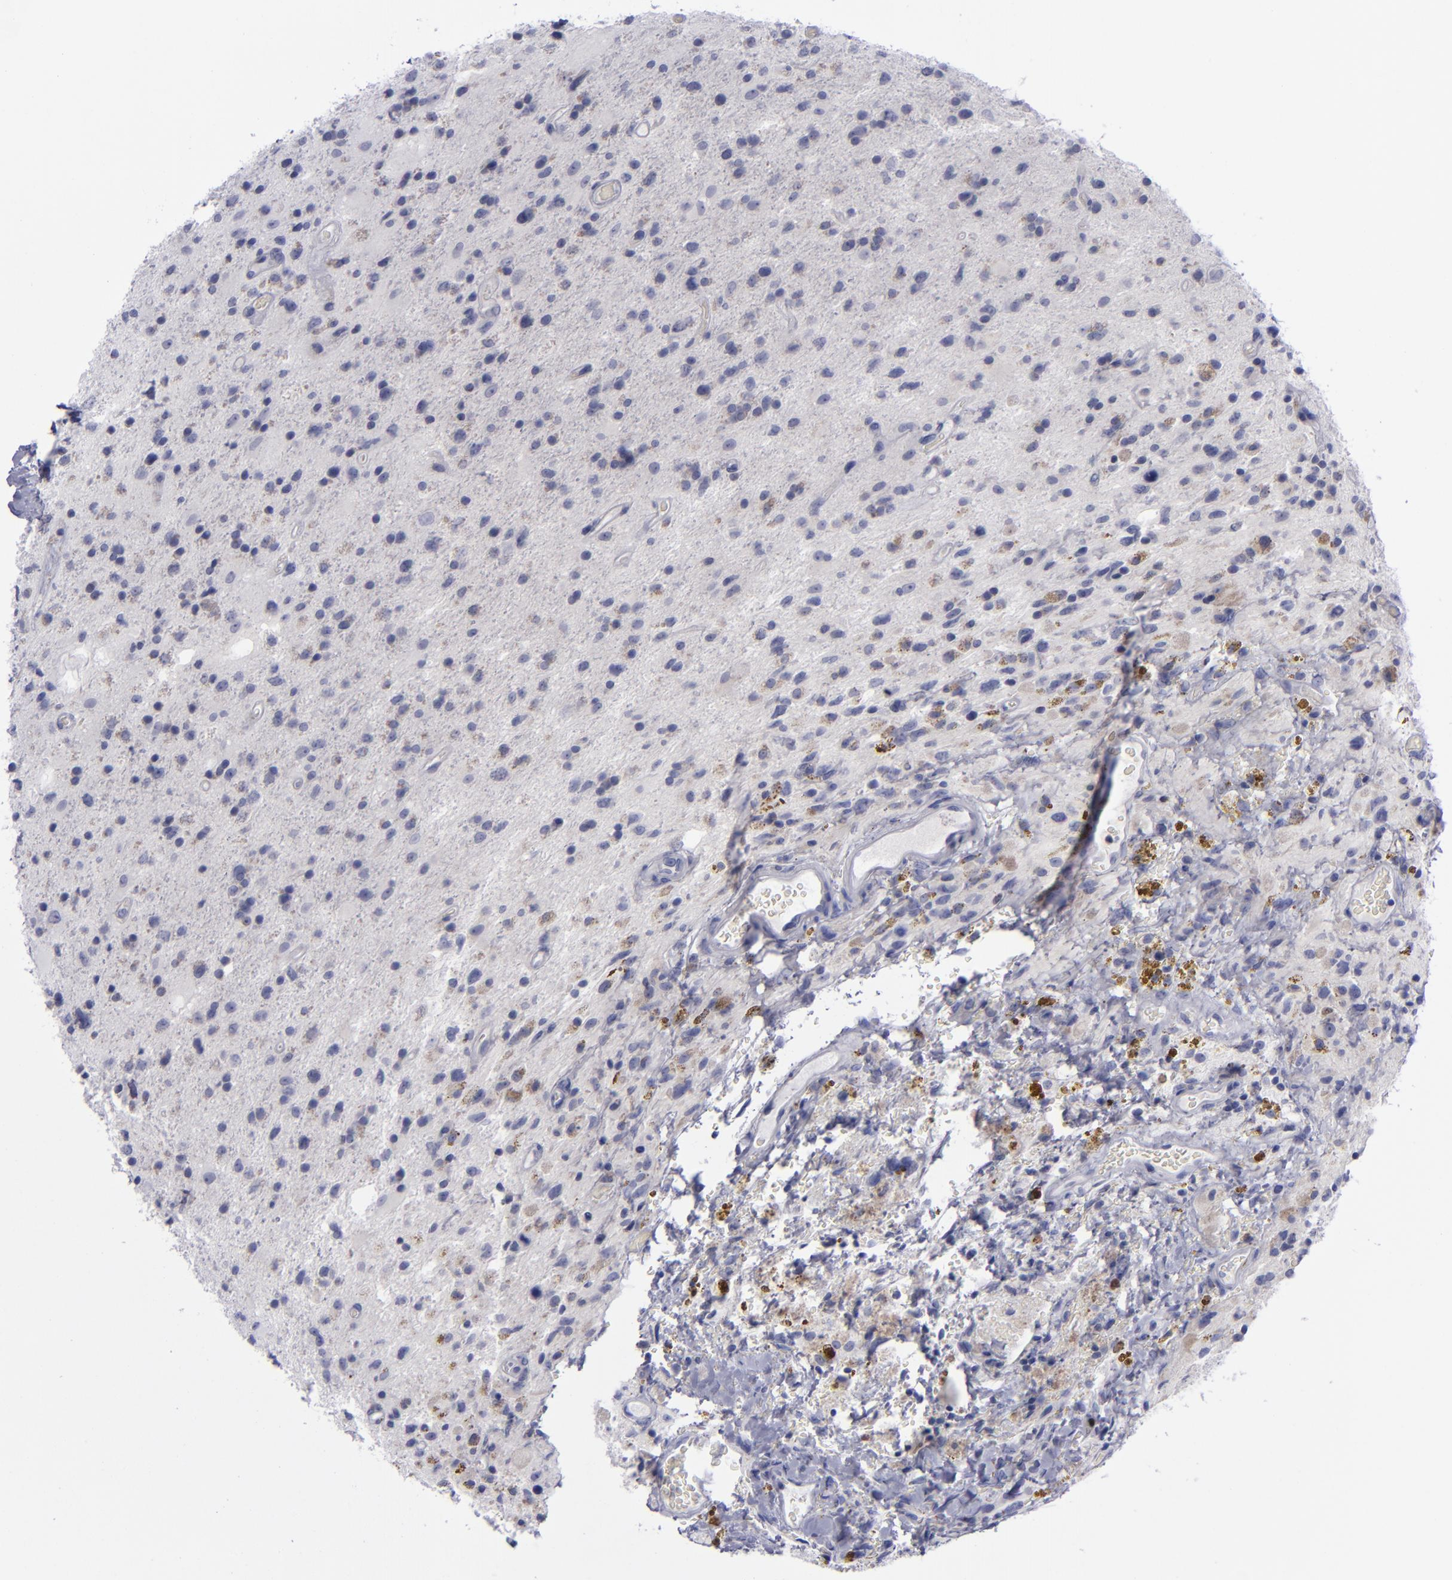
{"staining": {"intensity": "weak", "quantity": "<25%", "location": "cytoplasmic/membranous"}, "tissue": "glioma", "cell_type": "Tumor cells", "image_type": "cancer", "snomed": [{"axis": "morphology", "description": "Glioma, malignant, High grade"}, {"axis": "topography", "description": "Brain"}], "caption": "Immunohistochemistry (IHC) photomicrograph of neoplastic tissue: human glioma stained with DAB (3,3'-diaminobenzidine) demonstrates no significant protein positivity in tumor cells.", "gene": "AURKA", "patient": {"sex": "male", "age": 48}}